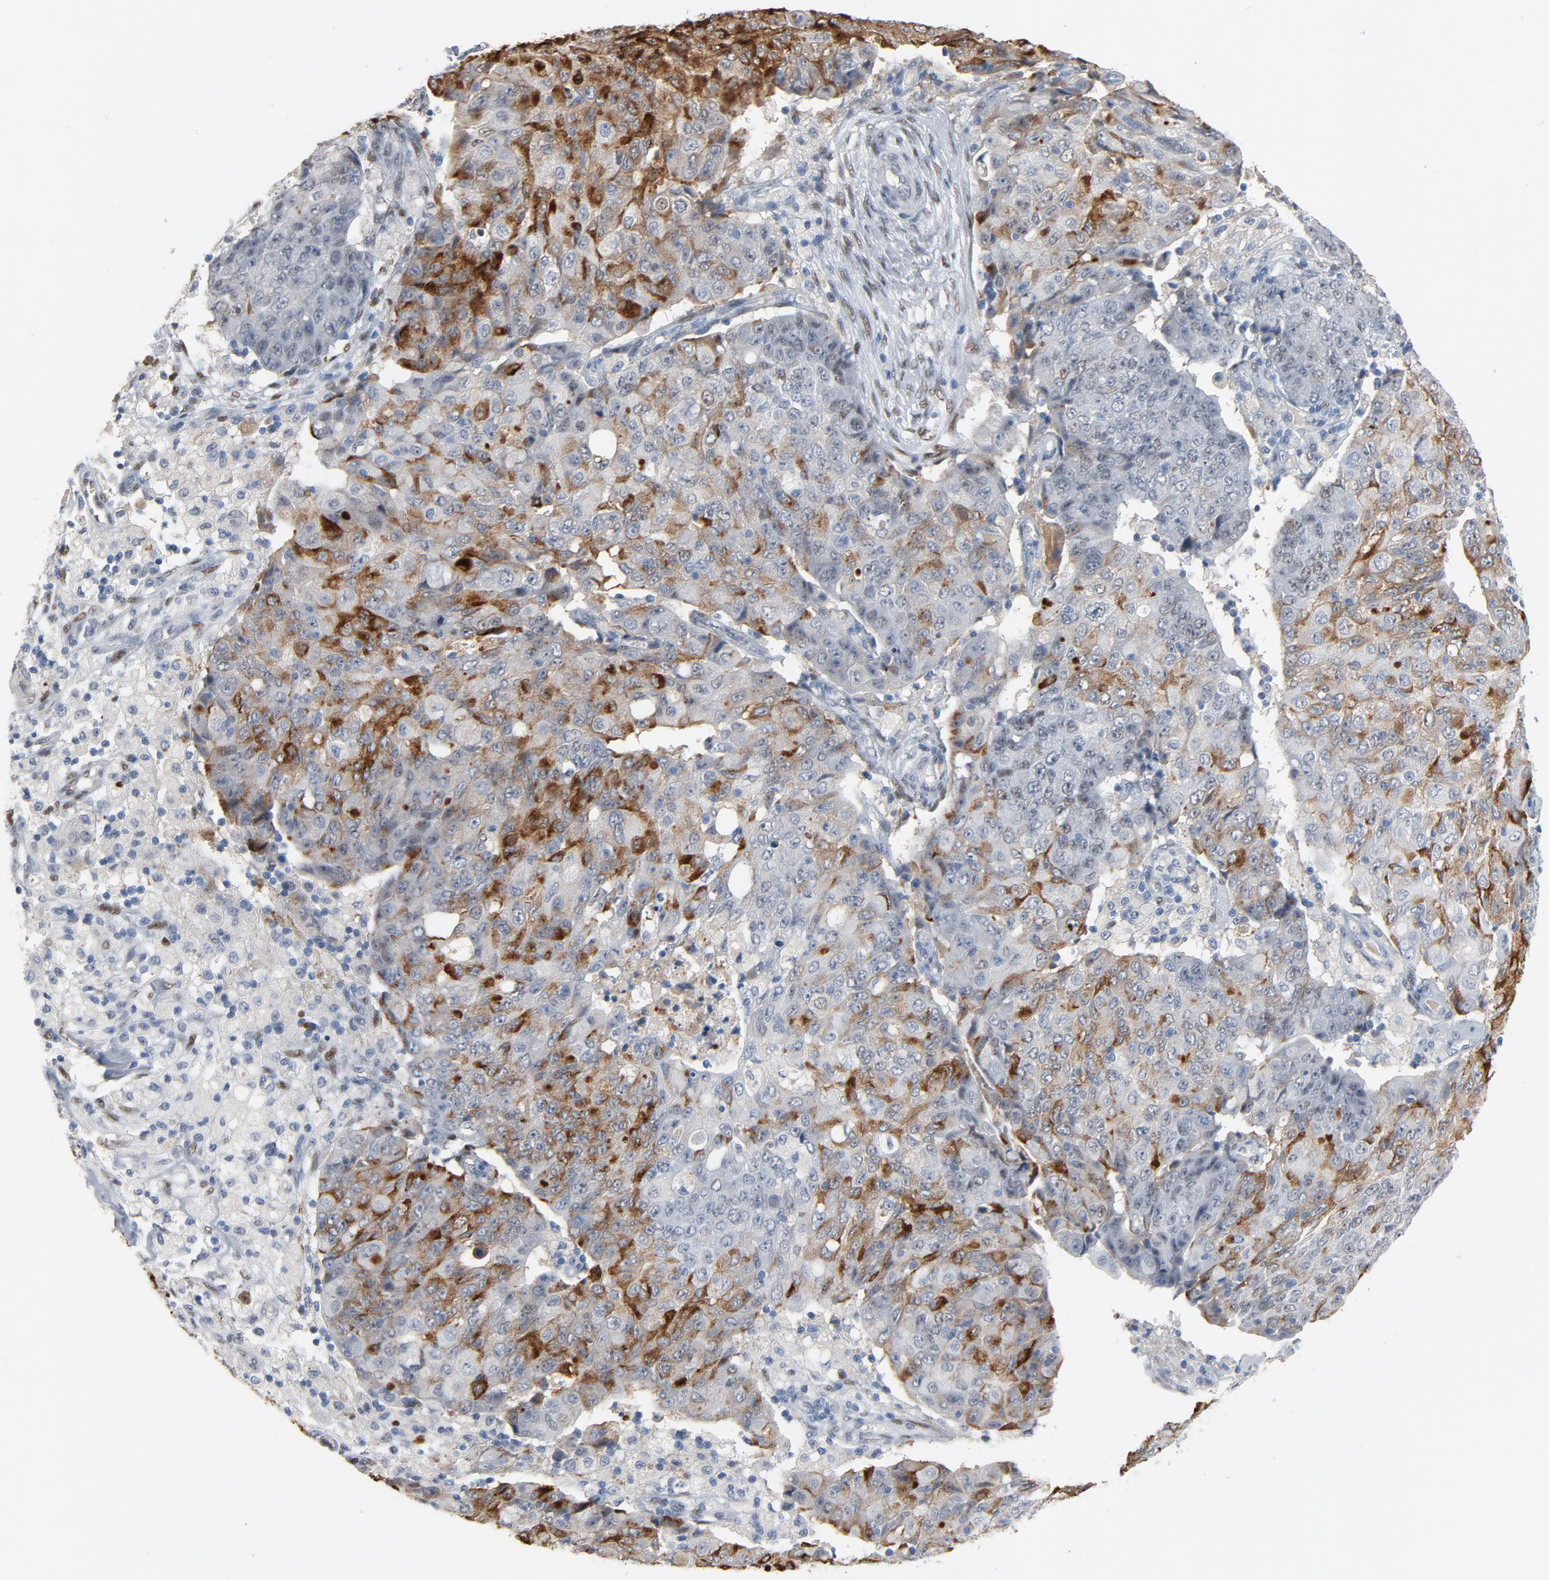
{"staining": {"intensity": "moderate", "quantity": "<25%", "location": "cytoplasmic/membranous"}, "tissue": "ovarian cancer", "cell_type": "Tumor cells", "image_type": "cancer", "snomed": [{"axis": "morphology", "description": "Carcinoma, endometroid"}, {"axis": "topography", "description": "Ovary"}], "caption": "A brown stain shows moderate cytoplasmic/membranous expression of a protein in human ovarian cancer tumor cells. Nuclei are stained in blue.", "gene": "FOXP1", "patient": {"sex": "female", "age": 42}}